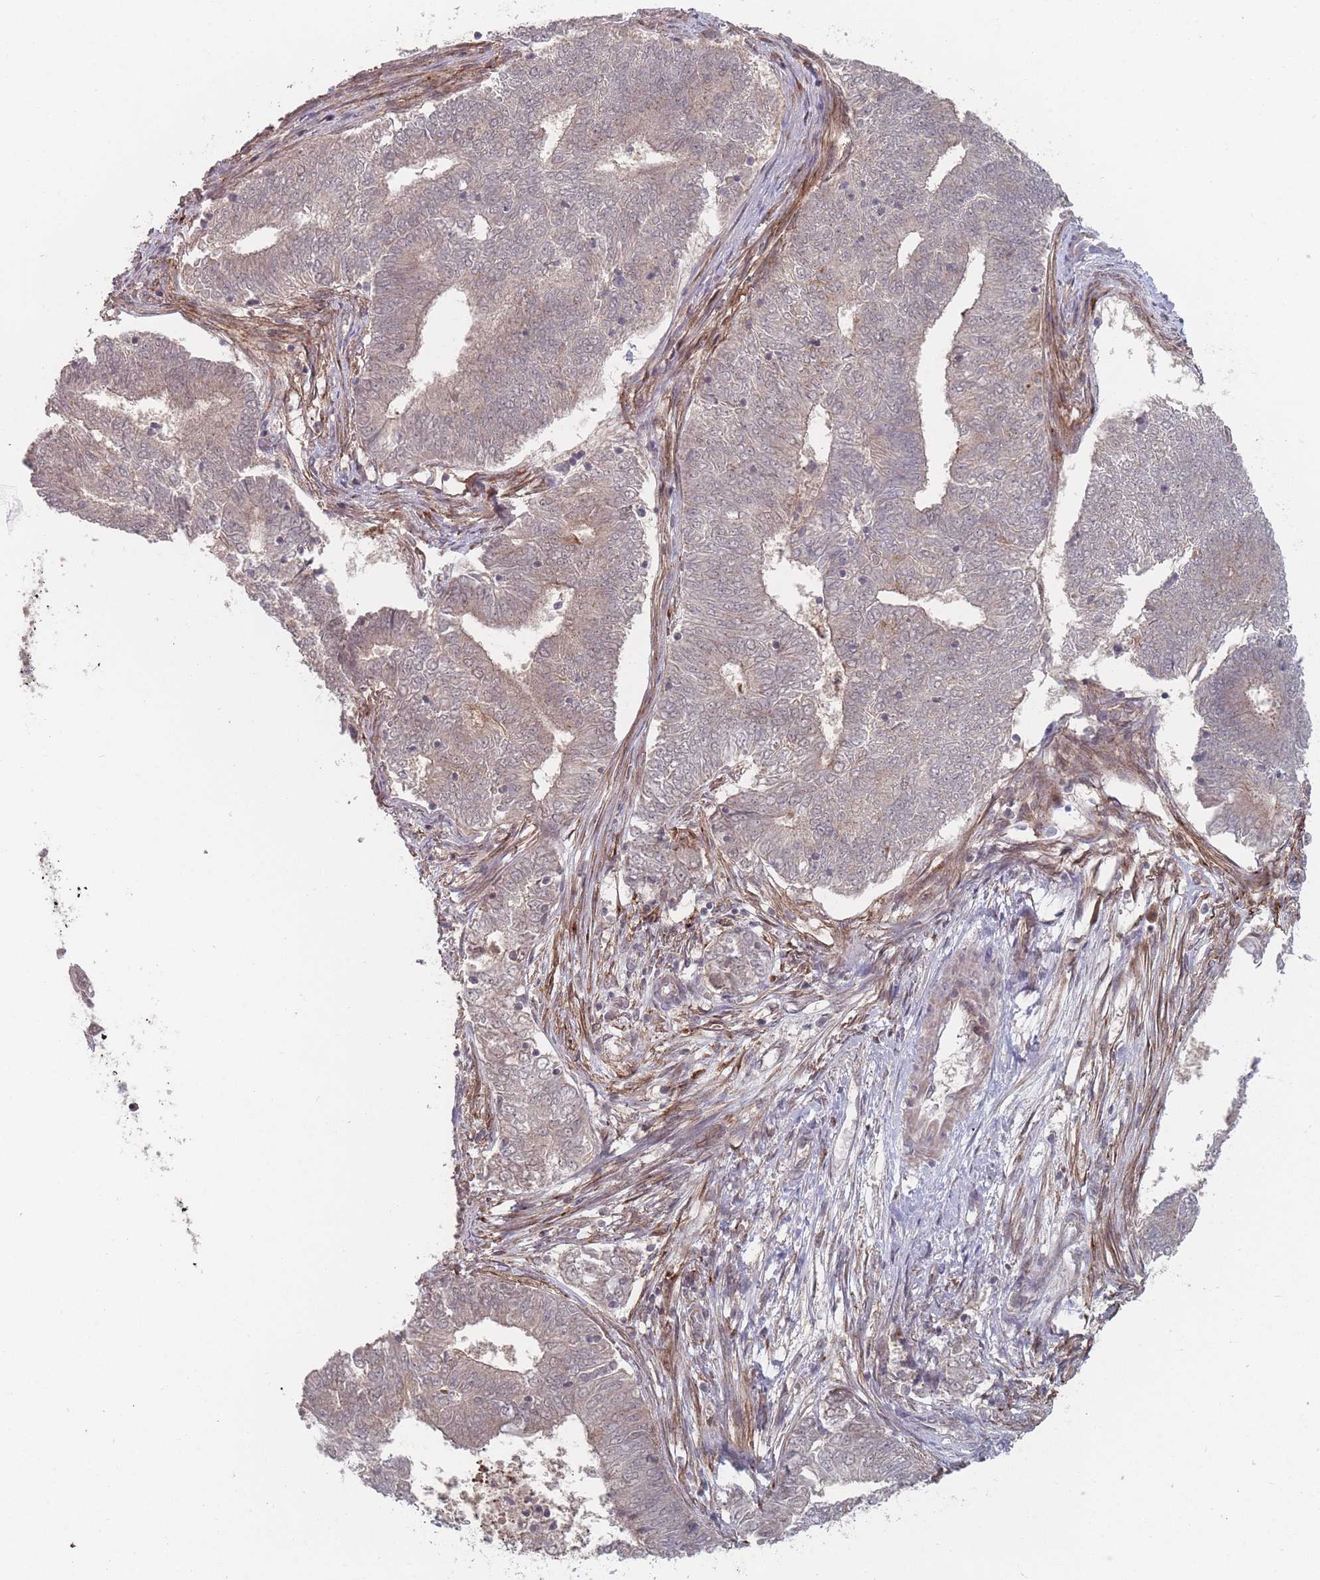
{"staining": {"intensity": "weak", "quantity": "<25%", "location": "cytoplasmic/membranous"}, "tissue": "endometrial cancer", "cell_type": "Tumor cells", "image_type": "cancer", "snomed": [{"axis": "morphology", "description": "Adenocarcinoma, NOS"}, {"axis": "topography", "description": "Endometrium"}], "caption": "Tumor cells are negative for brown protein staining in endometrial cancer (adenocarcinoma).", "gene": "CNTRL", "patient": {"sex": "female", "age": 62}}